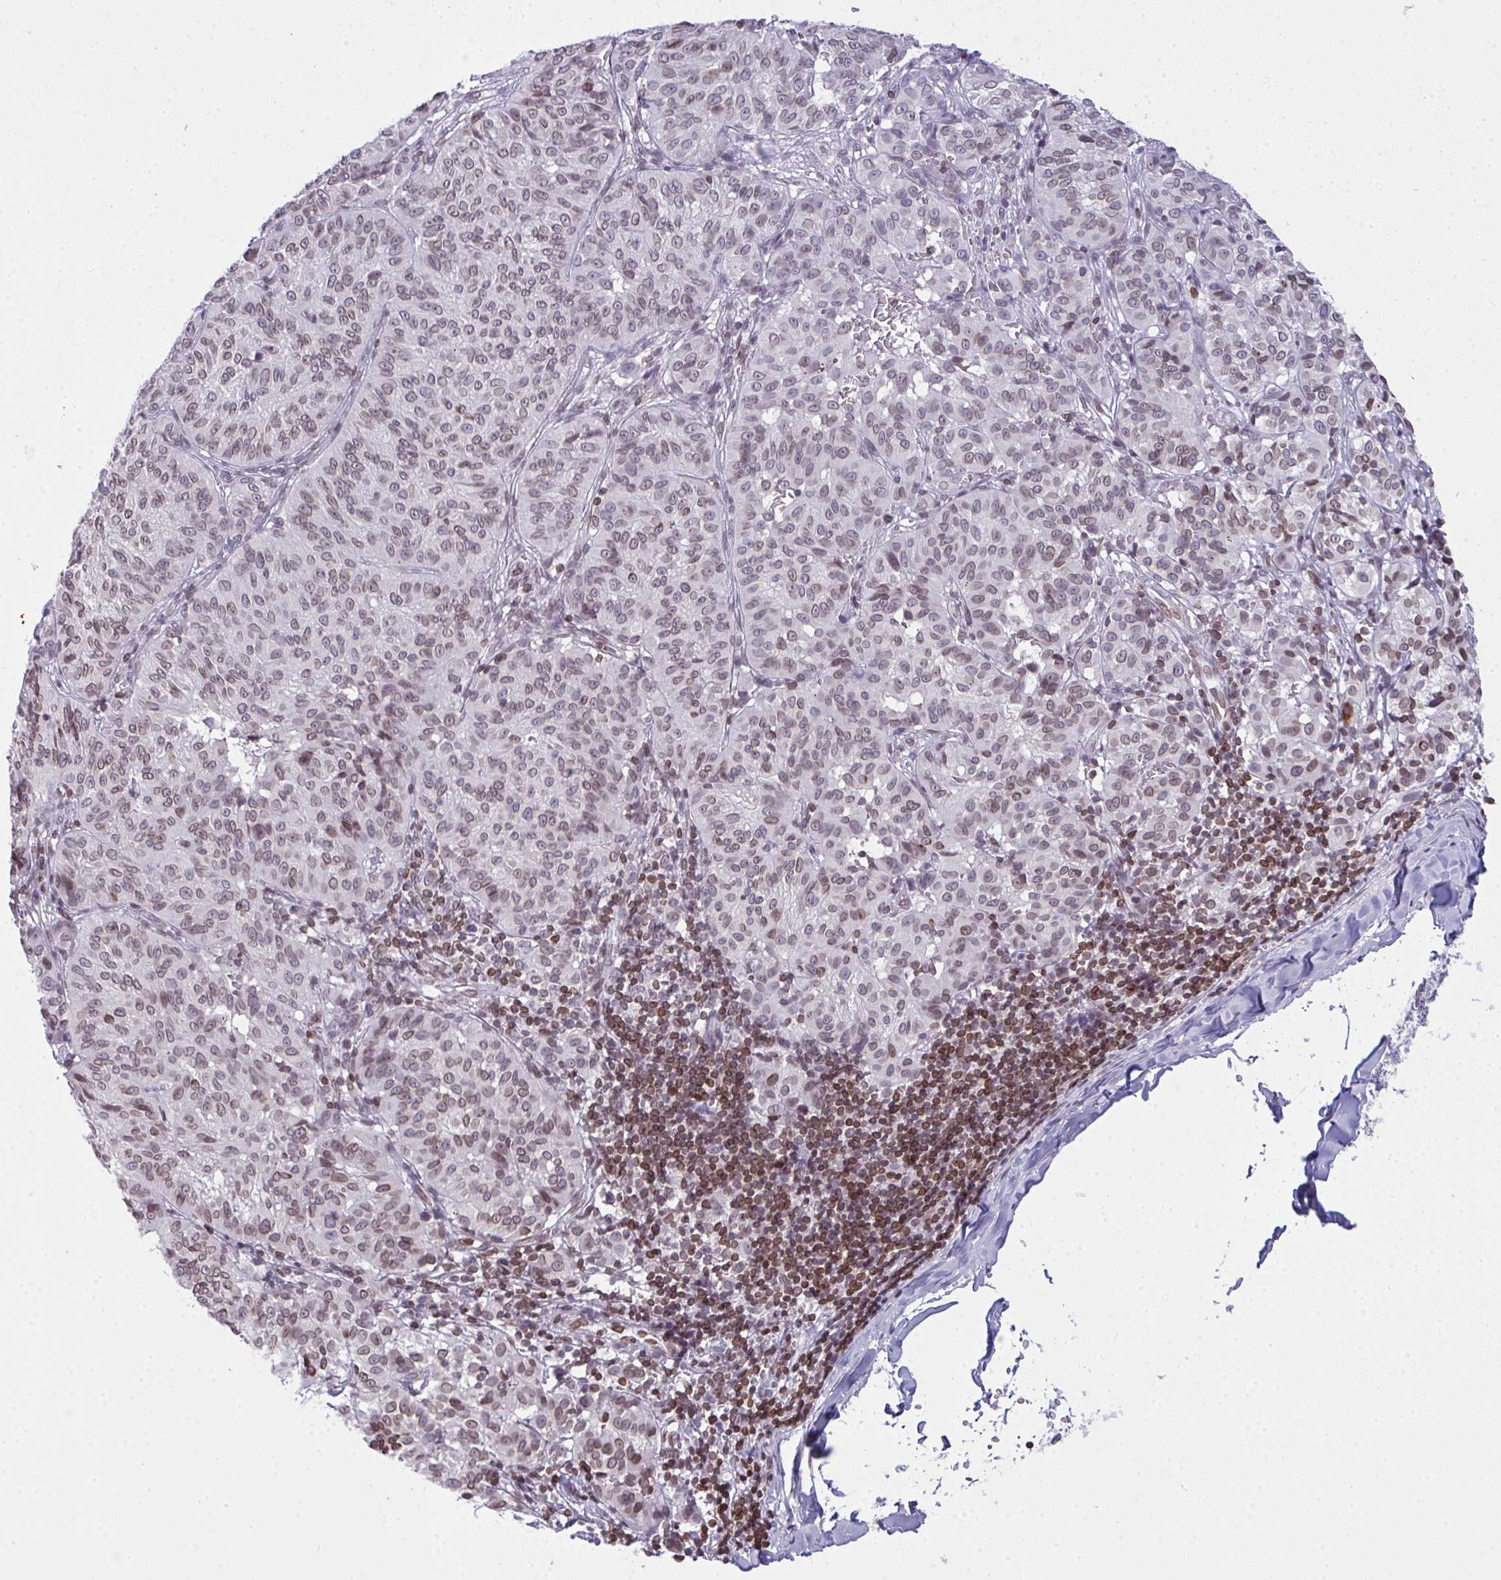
{"staining": {"intensity": "weak", "quantity": "25%-75%", "location": "cytoplasmic/membranous,nuclear"}, "tissue": "melanoma", "cell_type": "Tumor cells", "image_type": "cancer", "snomed": [{"axis": "morphology", "description": "Malignant melanoma, NOS"}, {"axis": "topography", "description": "Skin"}], "caption": "Tumor cells exhibit weak cytoplasmic/membranous and nuclear staining in approximately 25%-75% of cells in malignant melanoma. The staining was performed using DAB to visualize the protein expression in brown, while the nuclei were stained in blue with hematoxylin (Magnification: 20x).", "gene": "LMNB2", "patient": {"sex": "female", "age": 72}}